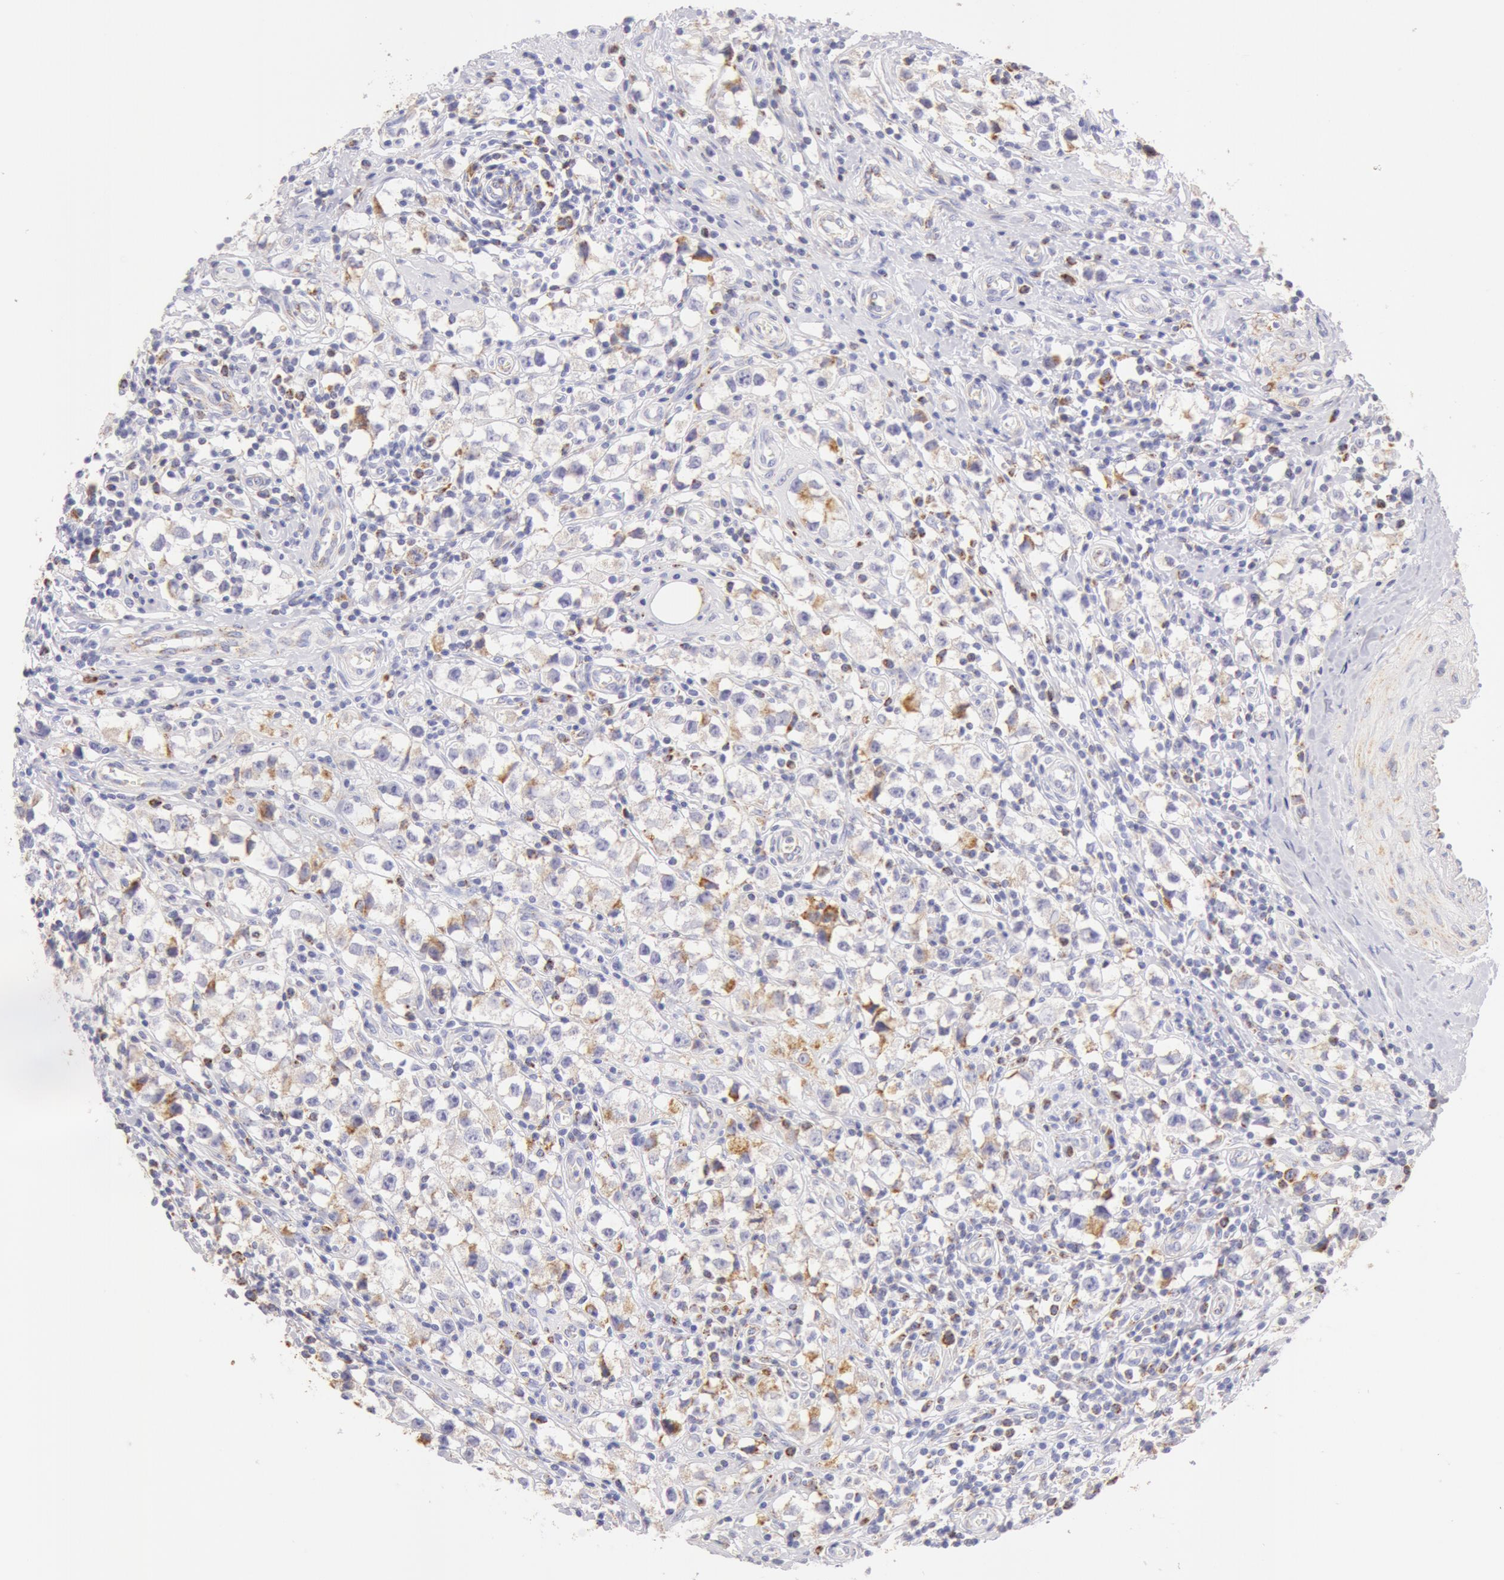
{"staining": {"intensity": "weak", "quantity": "<25%", "location": "cytoplasmic/membranous"}, "tissue": "testis cancer", "cell_type": "Tumor cells", "image_type": "cancer", "snomed": [{"axis": "morphology", "description": "Seminoma, NOS"}, {"axis": "topography", "description": "Testis"}], "caption": "A photomicrograph of testis cancer (seminoma) stained for a protein reveals no brown staining in tumor cells.", "gene": "ATP5F1B", "patient": {"sex": "male", "age": 35}}